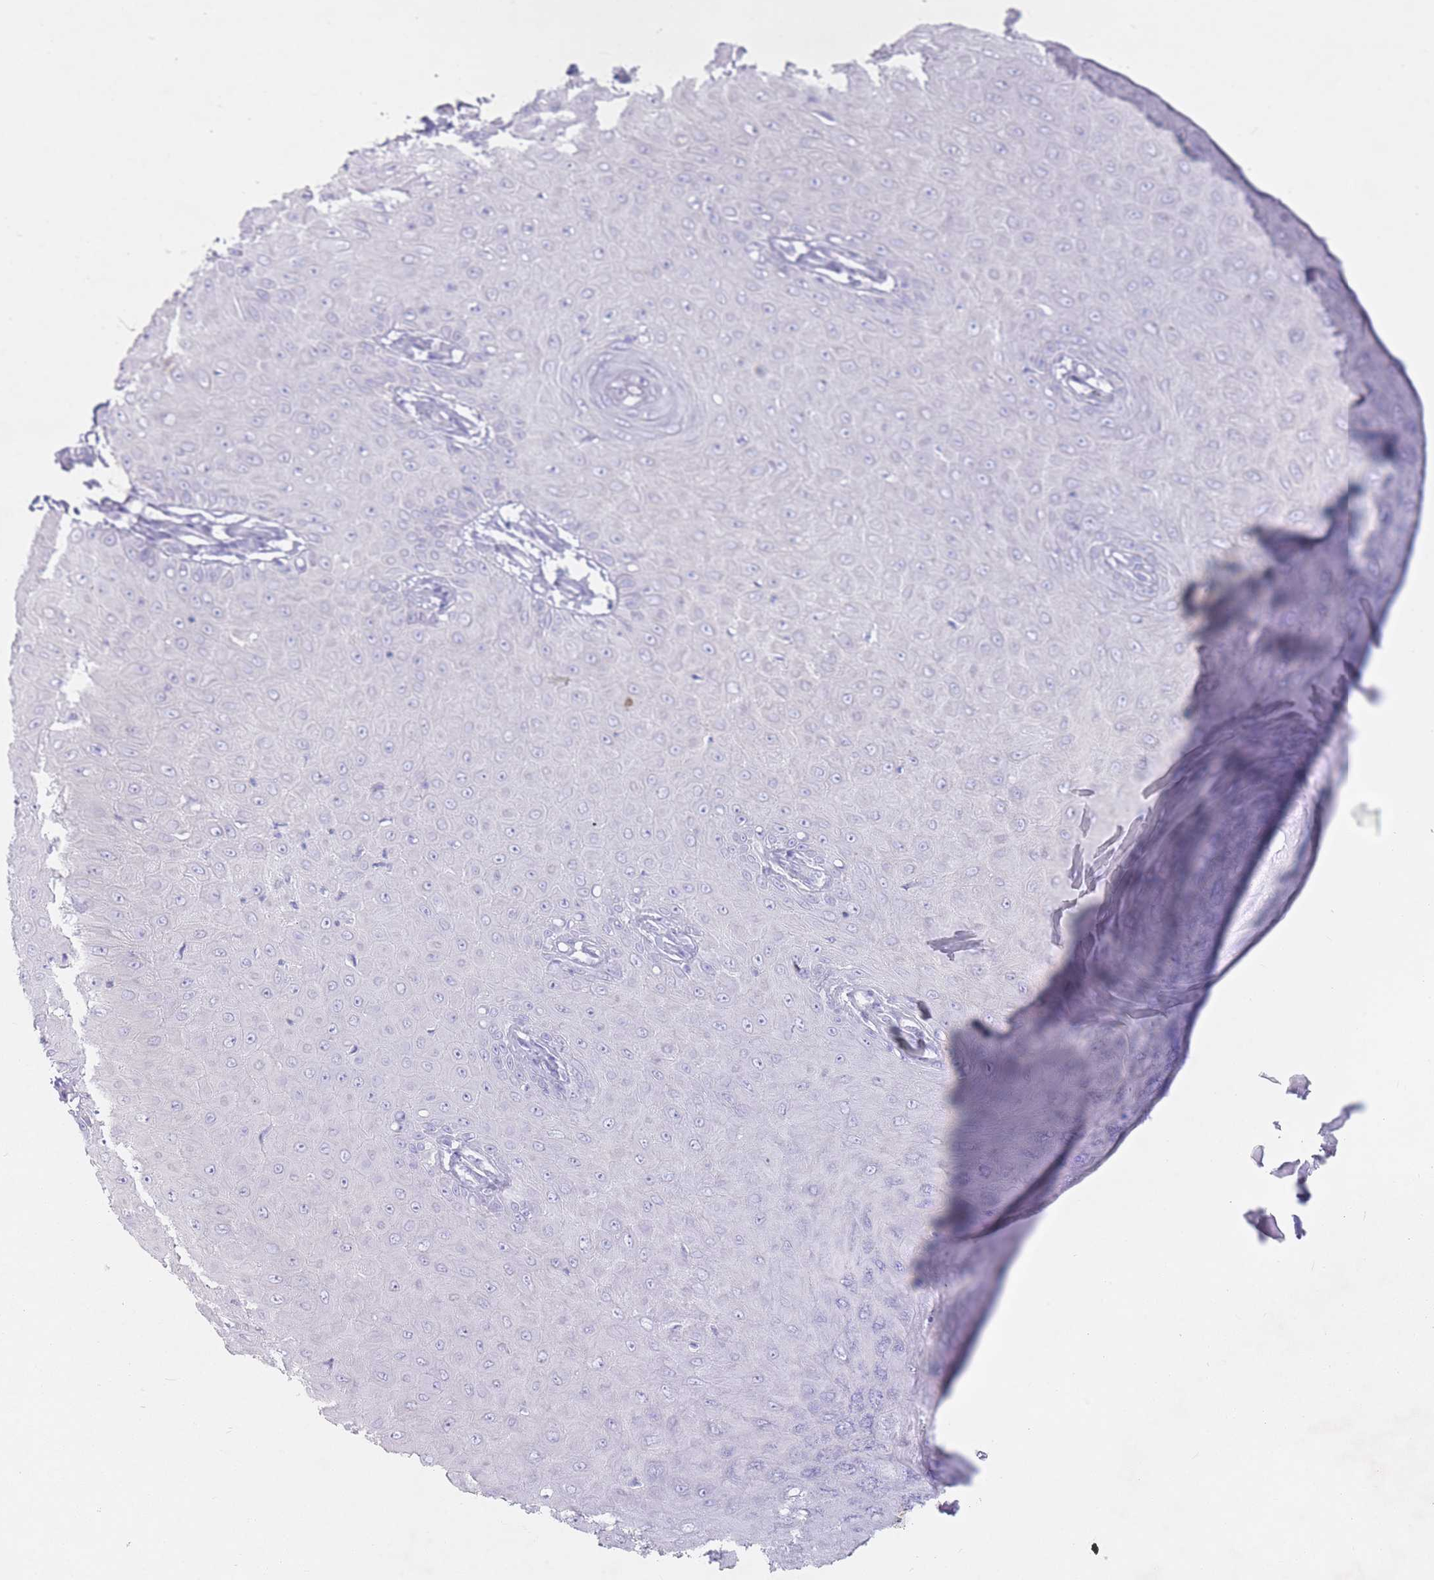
{"staining": {"intensity": "negative", "quantity": "none", "location": "none"}, "tissue": "skin cancer", "cell_type": "Tumor cells", "image_type": "cancer", "snomed": [{"axis": "morphology", "description": "Squamous cell carcinoma, NOS"}, {"axis": "topography", "description": "Skin"}], "caption": "Micrograph shows no protein expression in tumor cells of skin squamous cell carcinoma tissue. (Immunohistochemistry (ihc), brightfield microscopy, high magnification).", "gene": "ST3GAL5", "patient": {"sex": "male", "age": 70}}